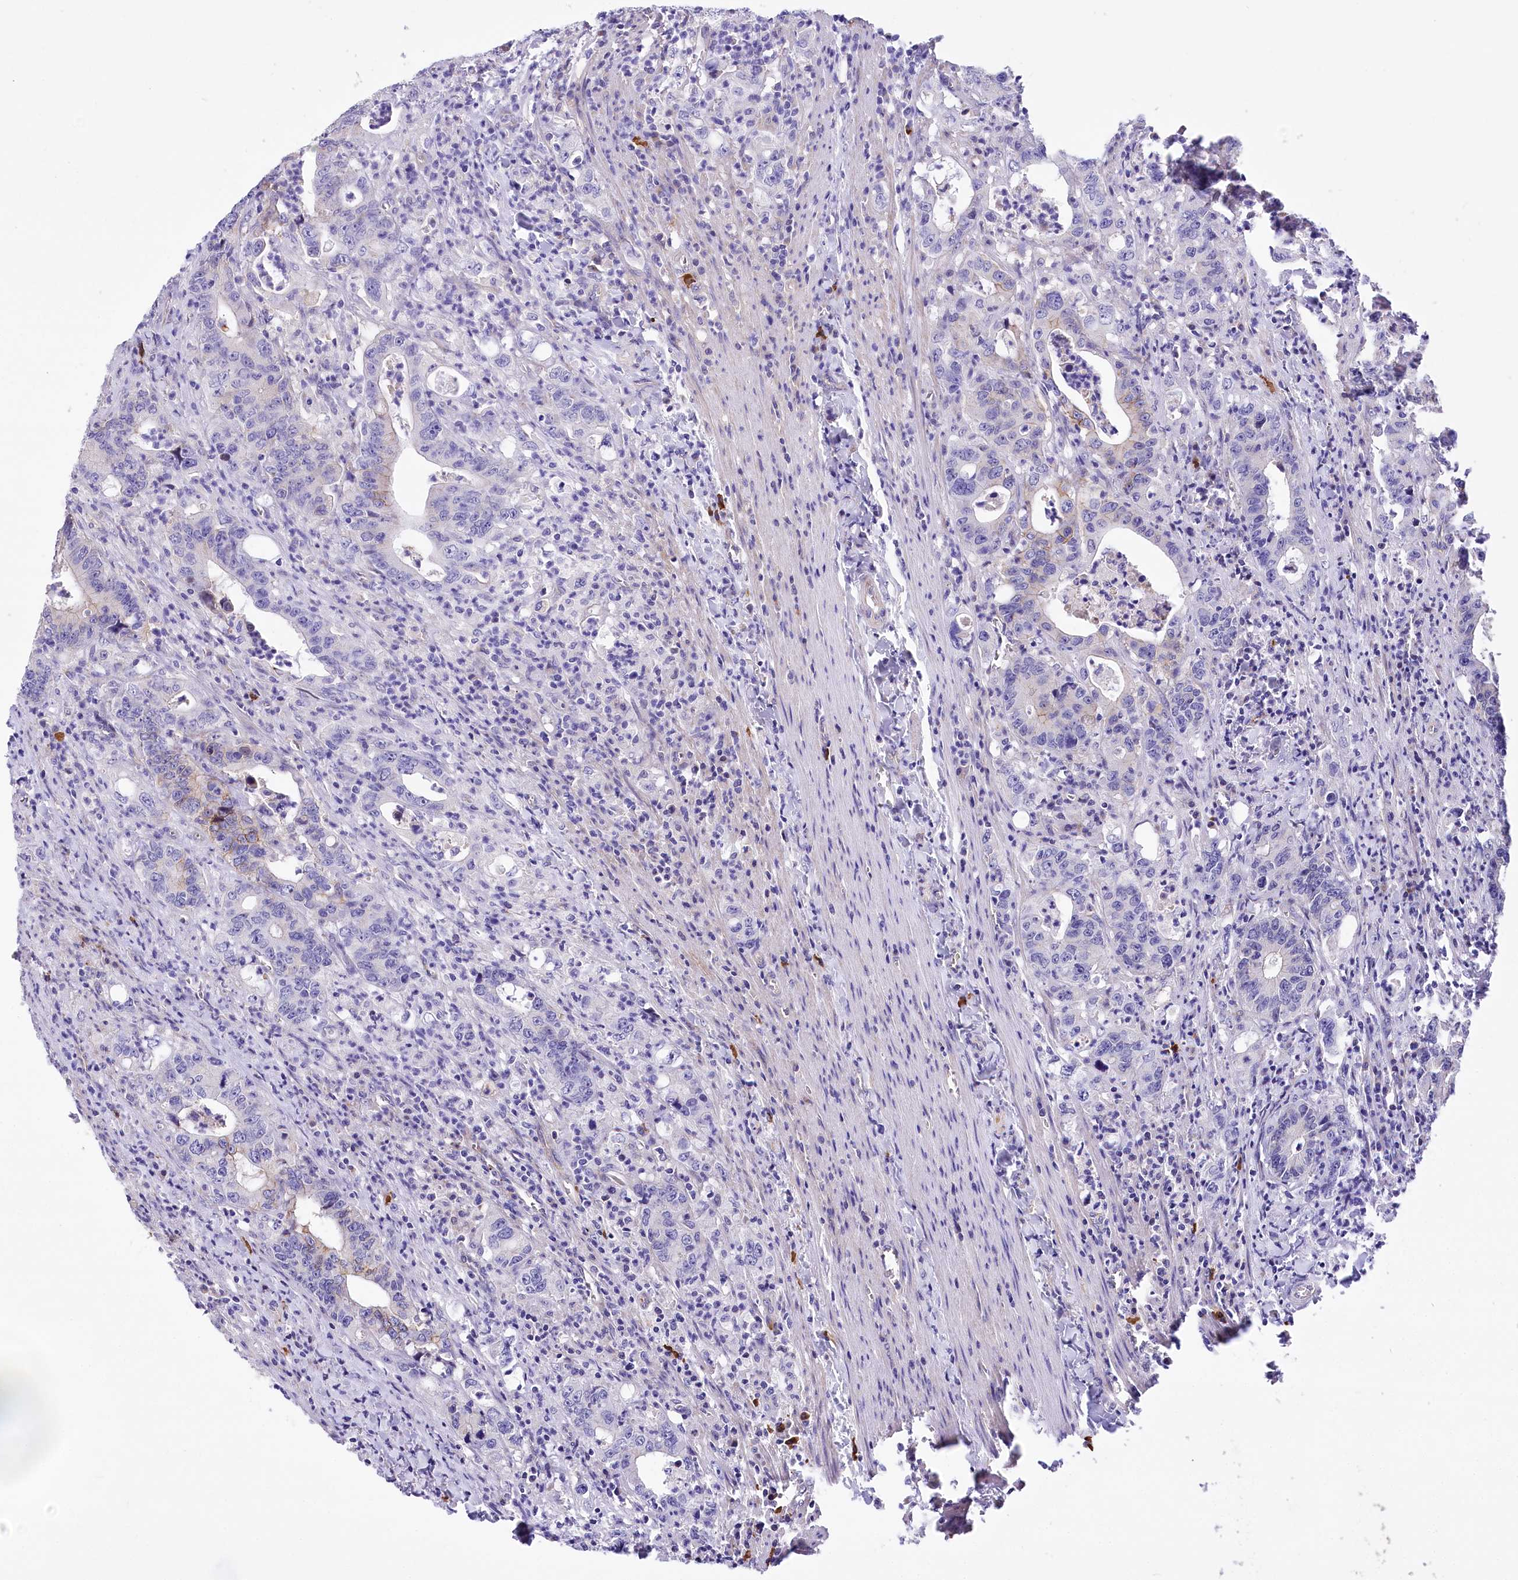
{"staining": {"intensity": "negative", "quantity": "none", "location": "none"}, "tissue": "colorectal cancer", "cell_type": "Tumor cells", "image_type": "cancer", "snomed": [{"axis": "morphology", "description": "Adenocarcinoma, NOS"}, {"axis": "topography", "description": "Colon"}], "caption": "This is a image of immunohistochemistry (IHC) staining of colorectal adenocarcinoma, which shows no positivity in tumor cells.", "gene": "CEP164", "patient": {"sex": "female", "age": 75}}